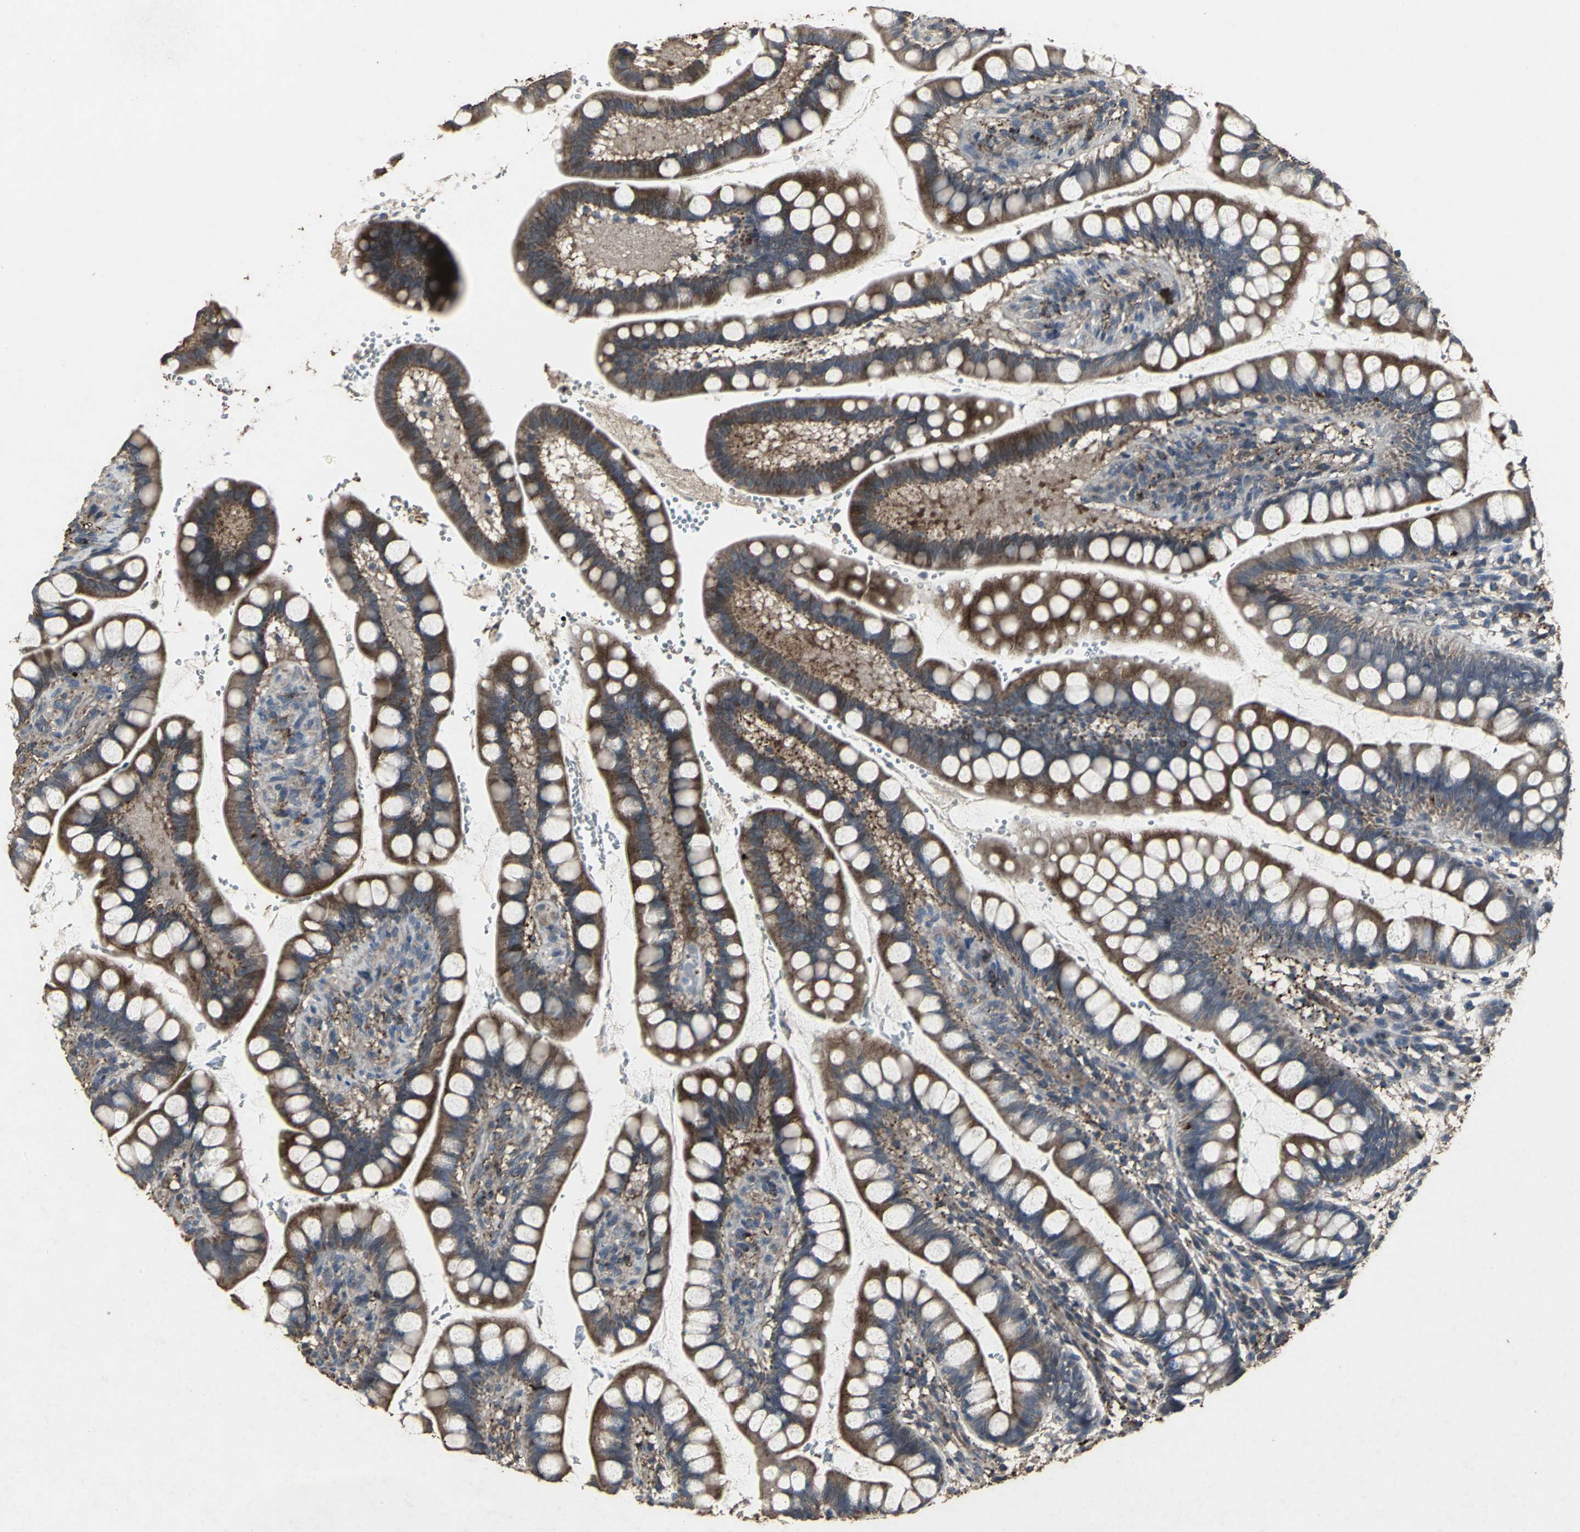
{"staining": {"intensity": "strong", "quantity": ">75%", "location": "cytoplasmic/membranous"}, "tissue": "small intestine", "cell_type": "Glandular cells", "image_type": "normal", "snomed": [{"axis": "morphology", "description": "Normal tissue, NOS"}, {"axis": "topography", "description": "Small intestine"}], "caption": "Immunohistochemical staining of unremarkable human small intestine shows >75% levels of strong cytoplasmic/membranous protein expression in approximately >75% of glandular cells. (Brightfield microscopy of DAB IHC at high magnification).", "gene": "CCR9", "patient": {"sex": "female", "age": 58}}